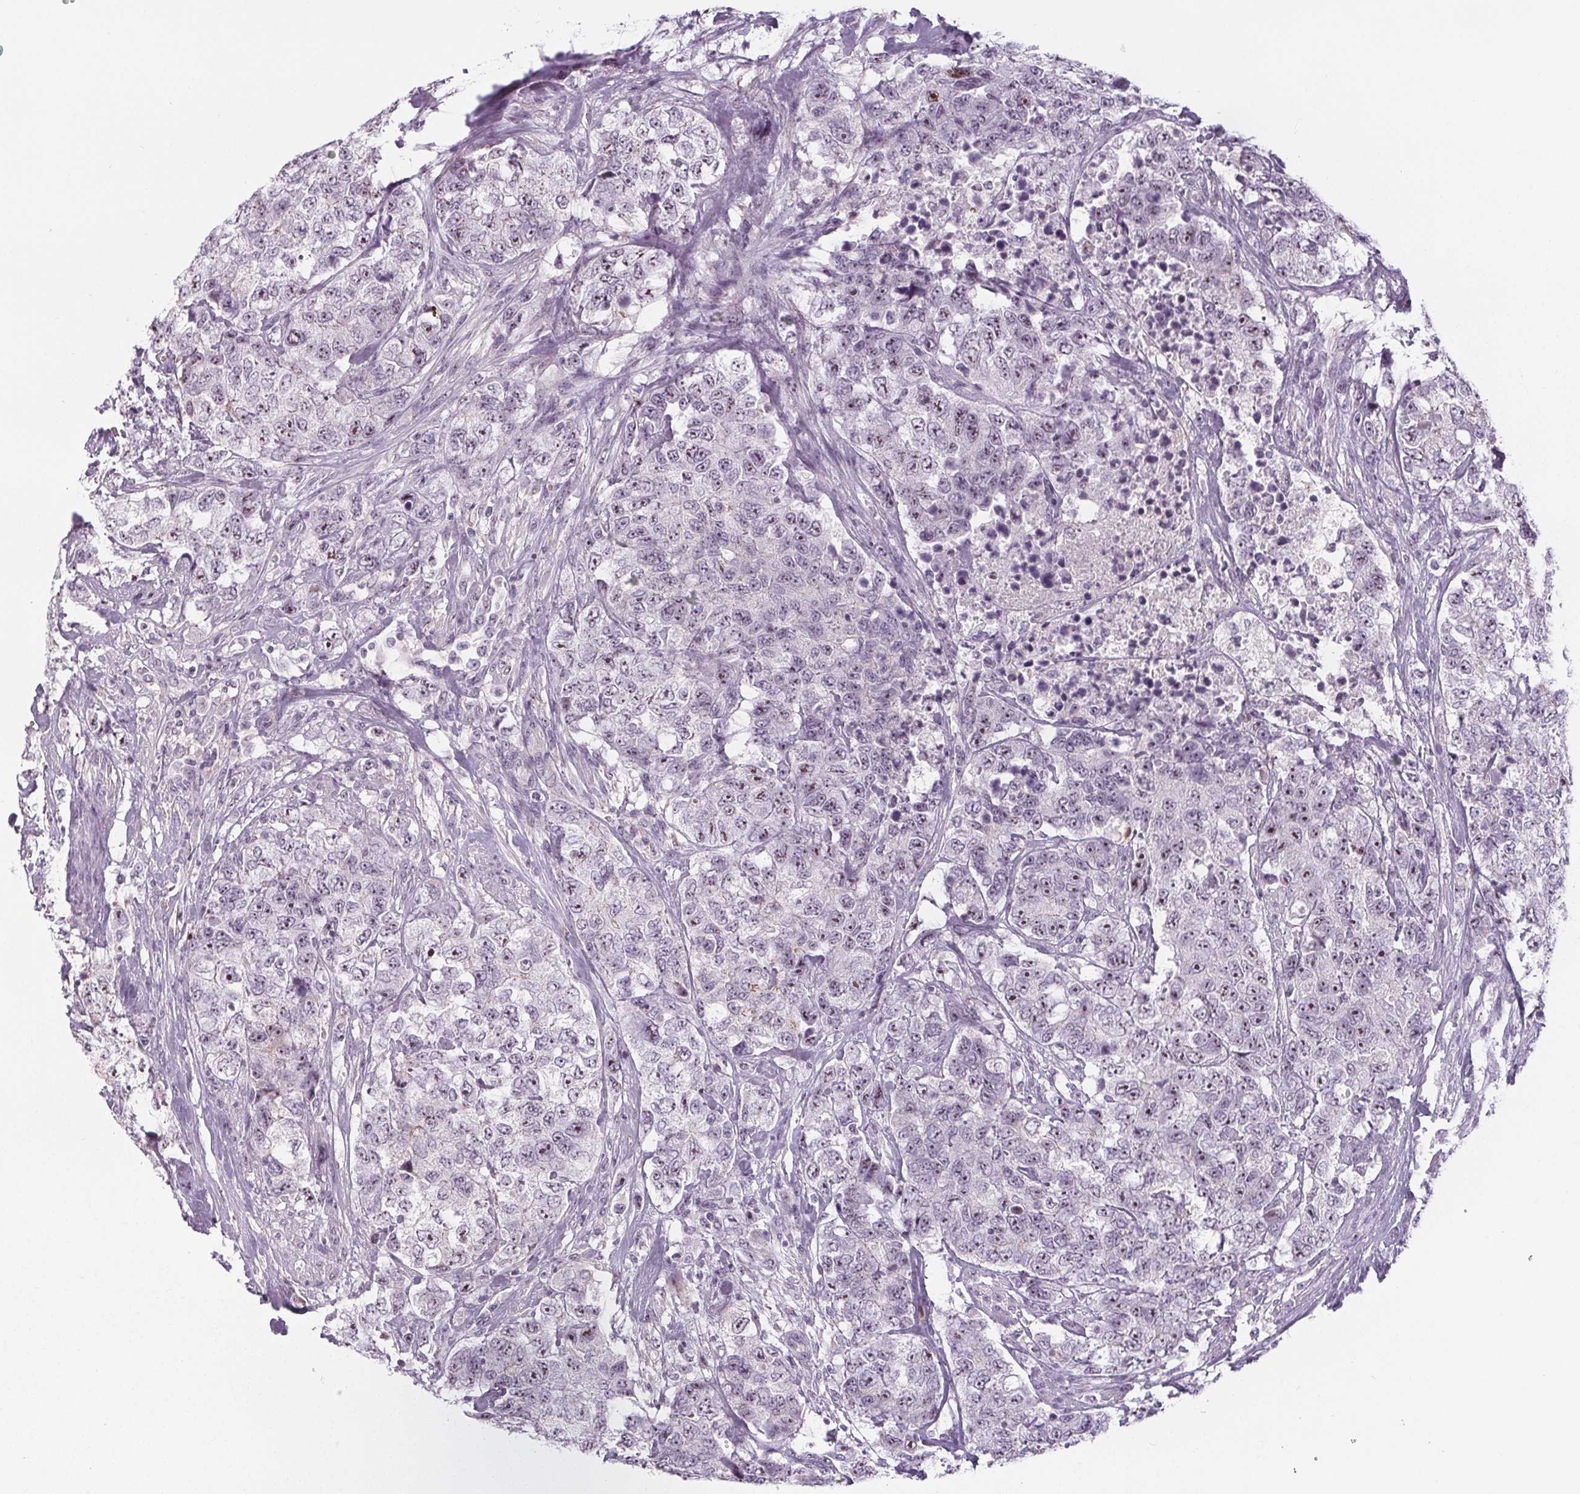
{"staining": {"intensity": "moderate", "quantity": ">75%", "location": "nuclear"}, "tissue": "urothelial cancer", "cell_type": "Tumor cells", "image_type": "cancer", "snomed": [{"axis": "morphology", "description": "Urothelial carcinoma, High grade"}, {"axis": "topography", "description": "Urinary bladder"}], "caption": "Human urothelial cancer stained with a brown dye shows moderate nuclear positive staining in about >75% of tumor cells.", "gene": "NOLC1", "patient": {"sex": "female", "age": 78}}